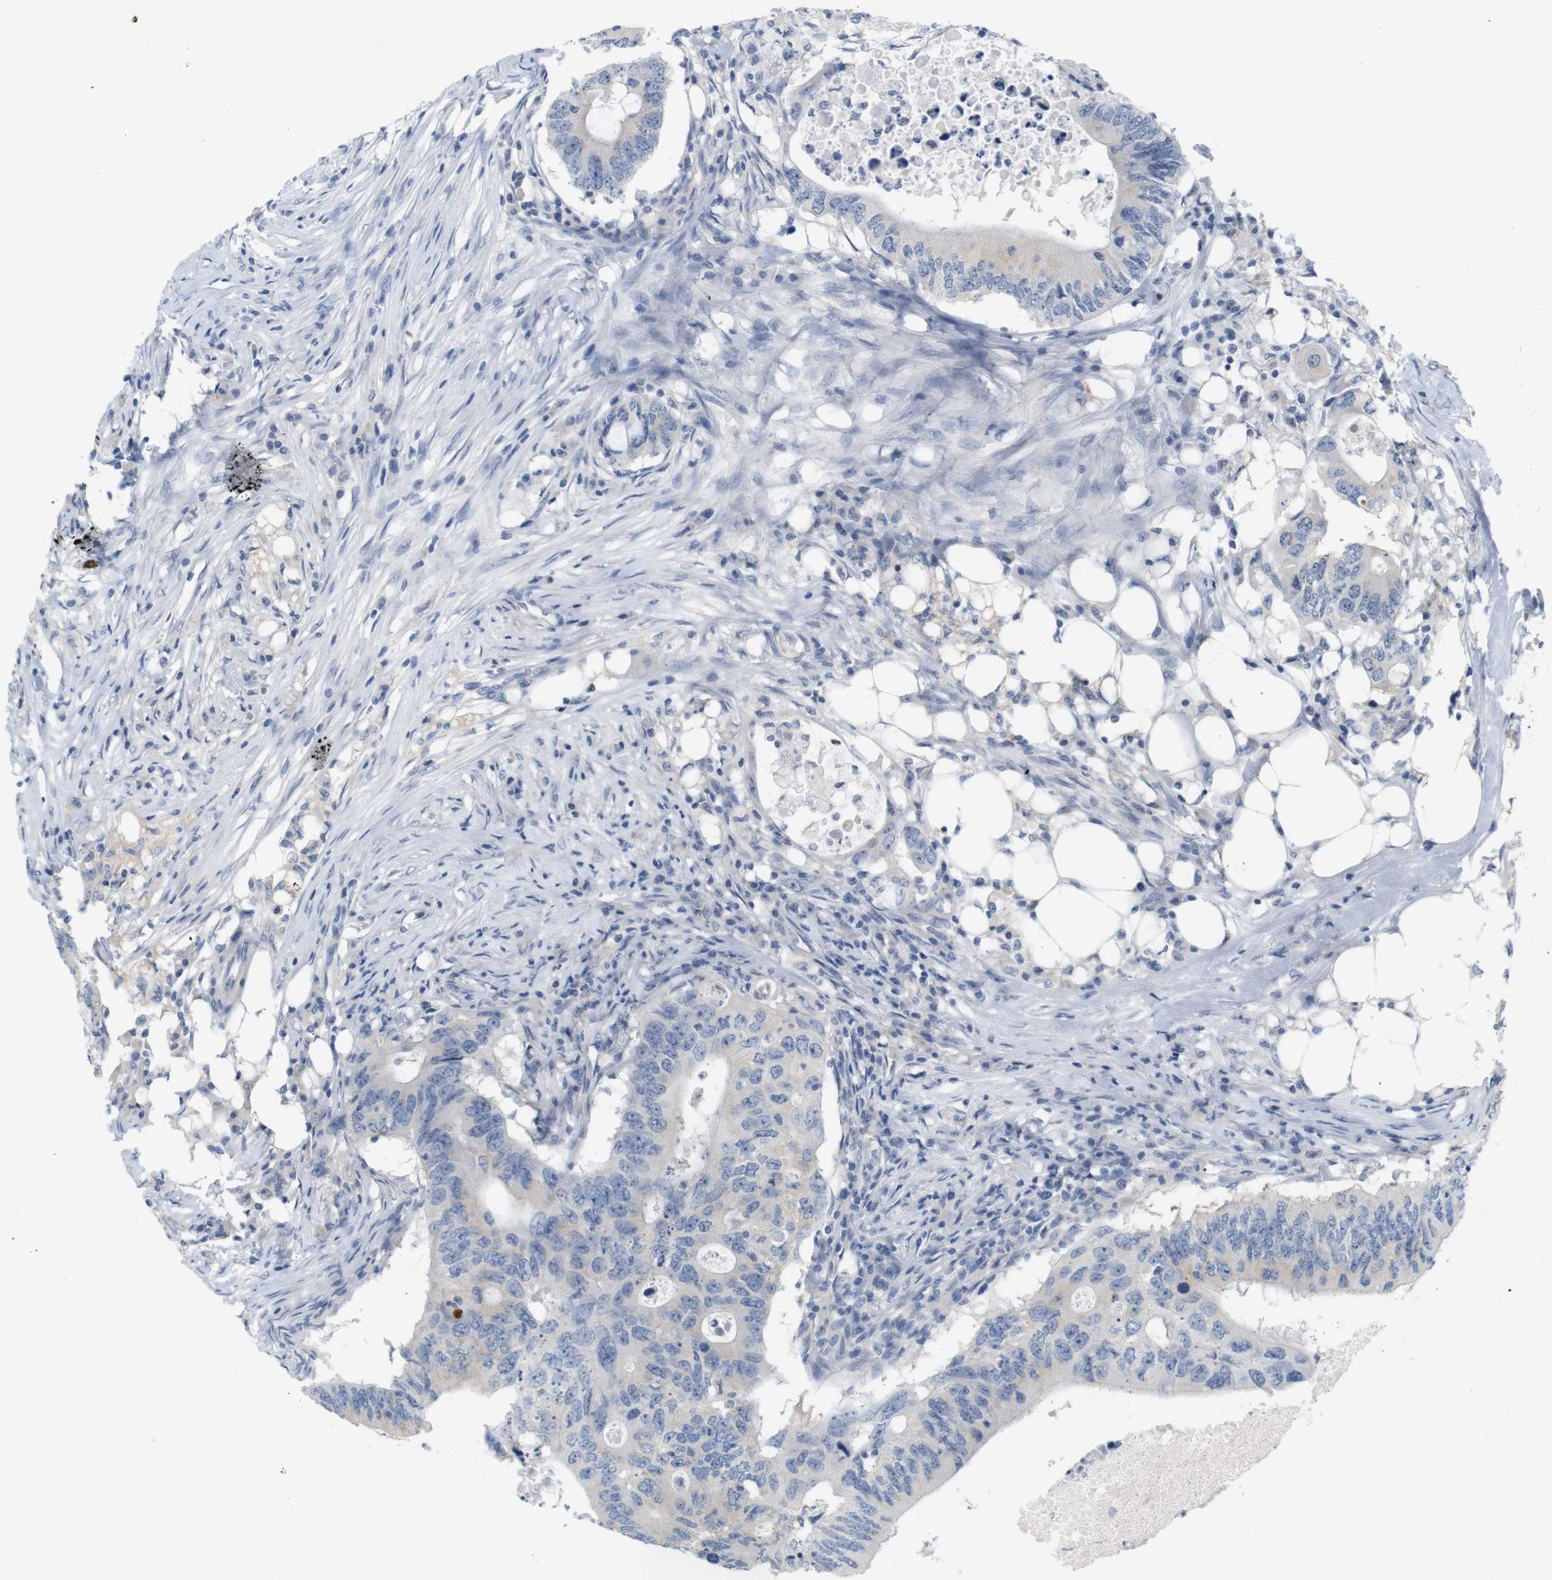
{"staining": {"intensity": "negative", "quantity": "none", "location": "none"}, "tissue": "colorectal cancer", "cell_type": "Tumor cells", "image_type": "cancer", "snomed": [{"axis": "morphology", "description": "Adenocarcinoma, NOS"}, {"axis": "topography", "description": "Colon"}], "caption": "Immunohistochemical staining of adenocarcinoma (colorectal) reveals no significant expression in tumor cells.", "gene": "LRRK2", "patient": {"sex": "male", "age": 71}}